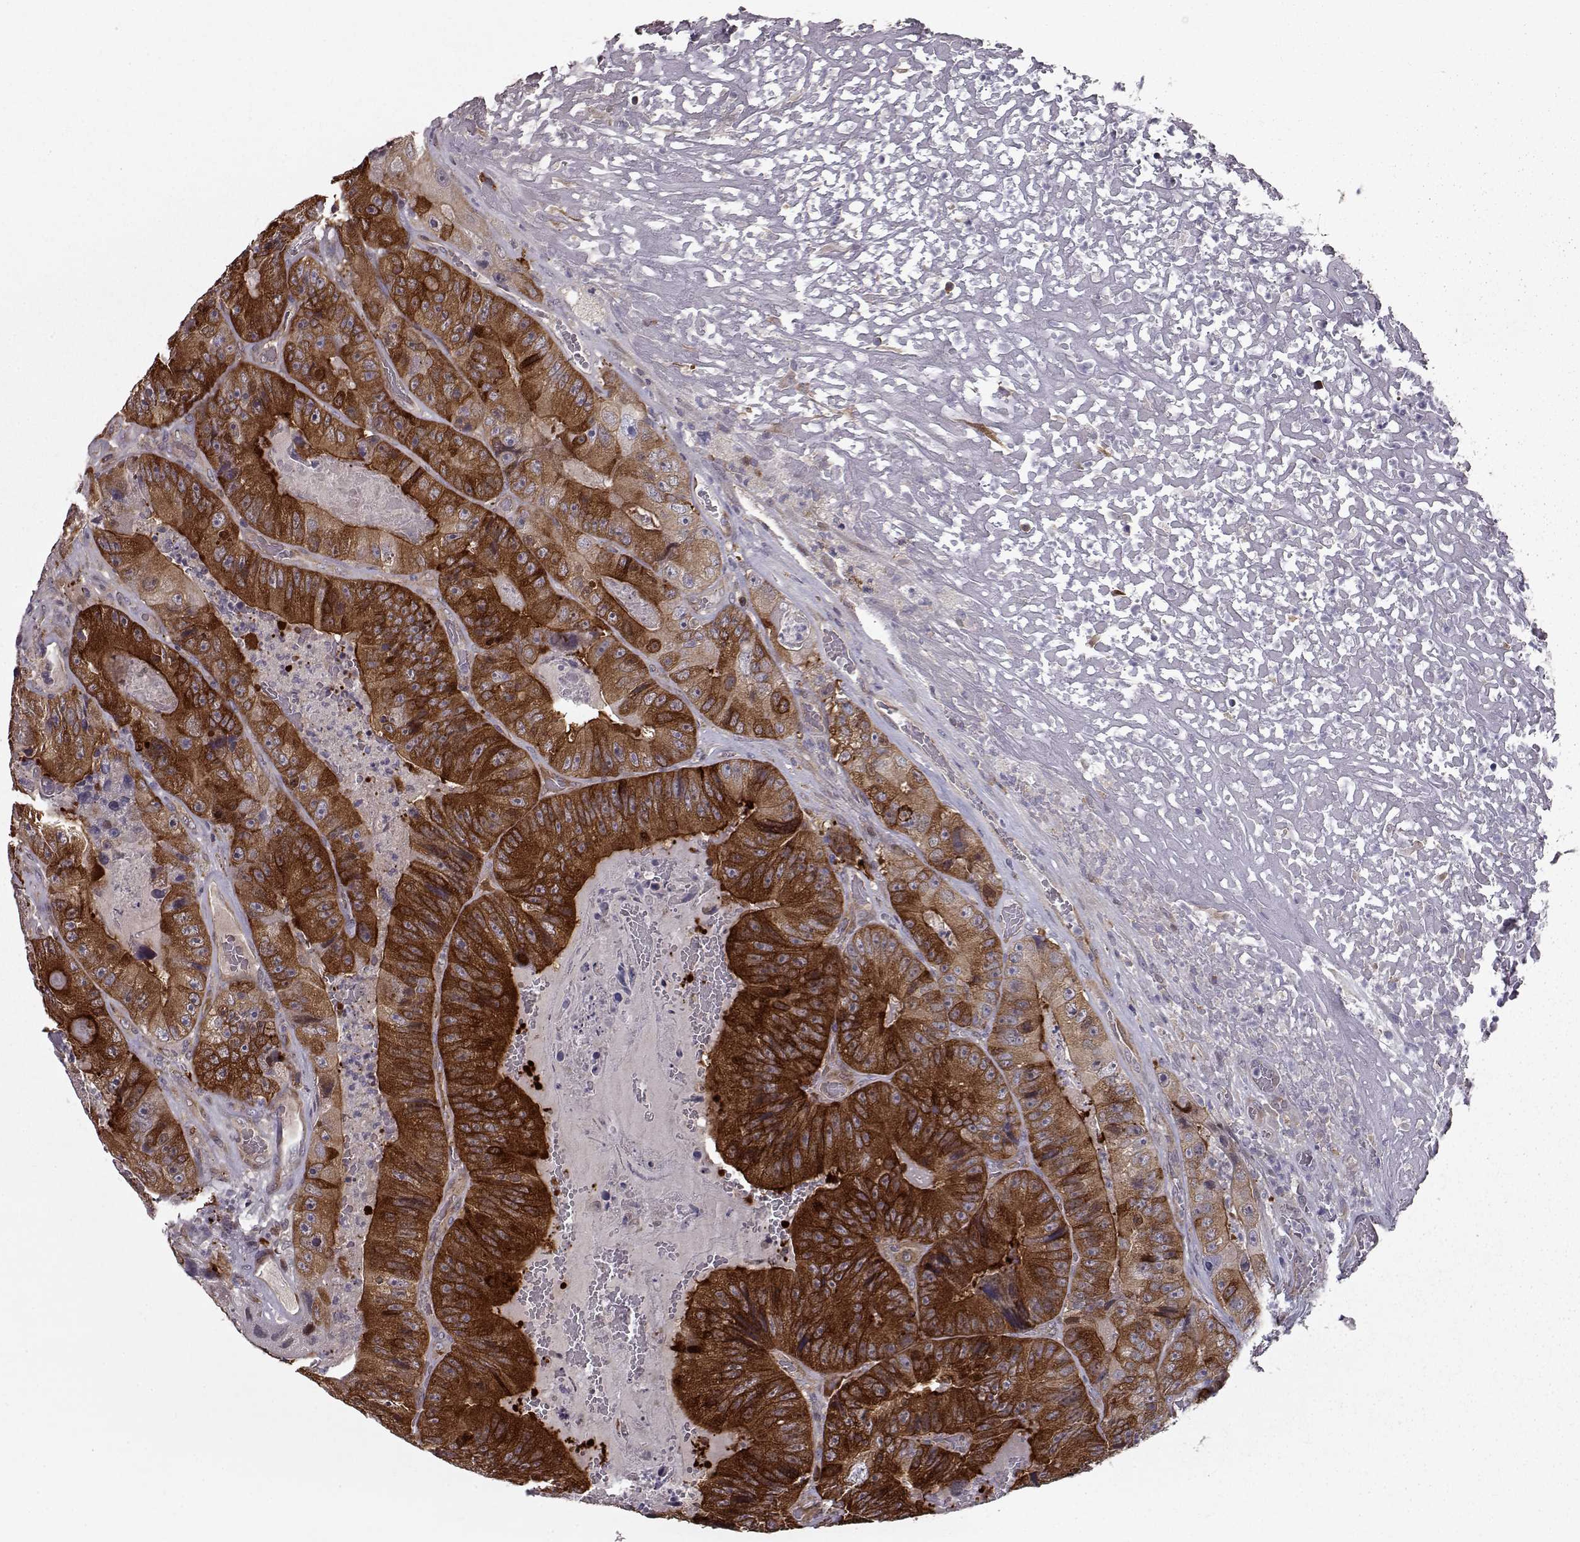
{"staining": {"intensity": "strong", "quantity": ">75%", "location": "cytoplasmic/membranous"}, "tissue": "colorectal cancer", "cell_type": "Tumor cells", "image_type": "cancer", "snomed": [{"axis": "morphology", "description": "Adenocarcinoma, NOS"}, {"axis": "topography", "description": "Colon"}], "caption": "Human colorectal cancer (adenocarcinoma) stained with a protein marker displays strong staining in tumor cells.", "gene": "RANBP1", "patient": {"sex": "female", "age": 86}}